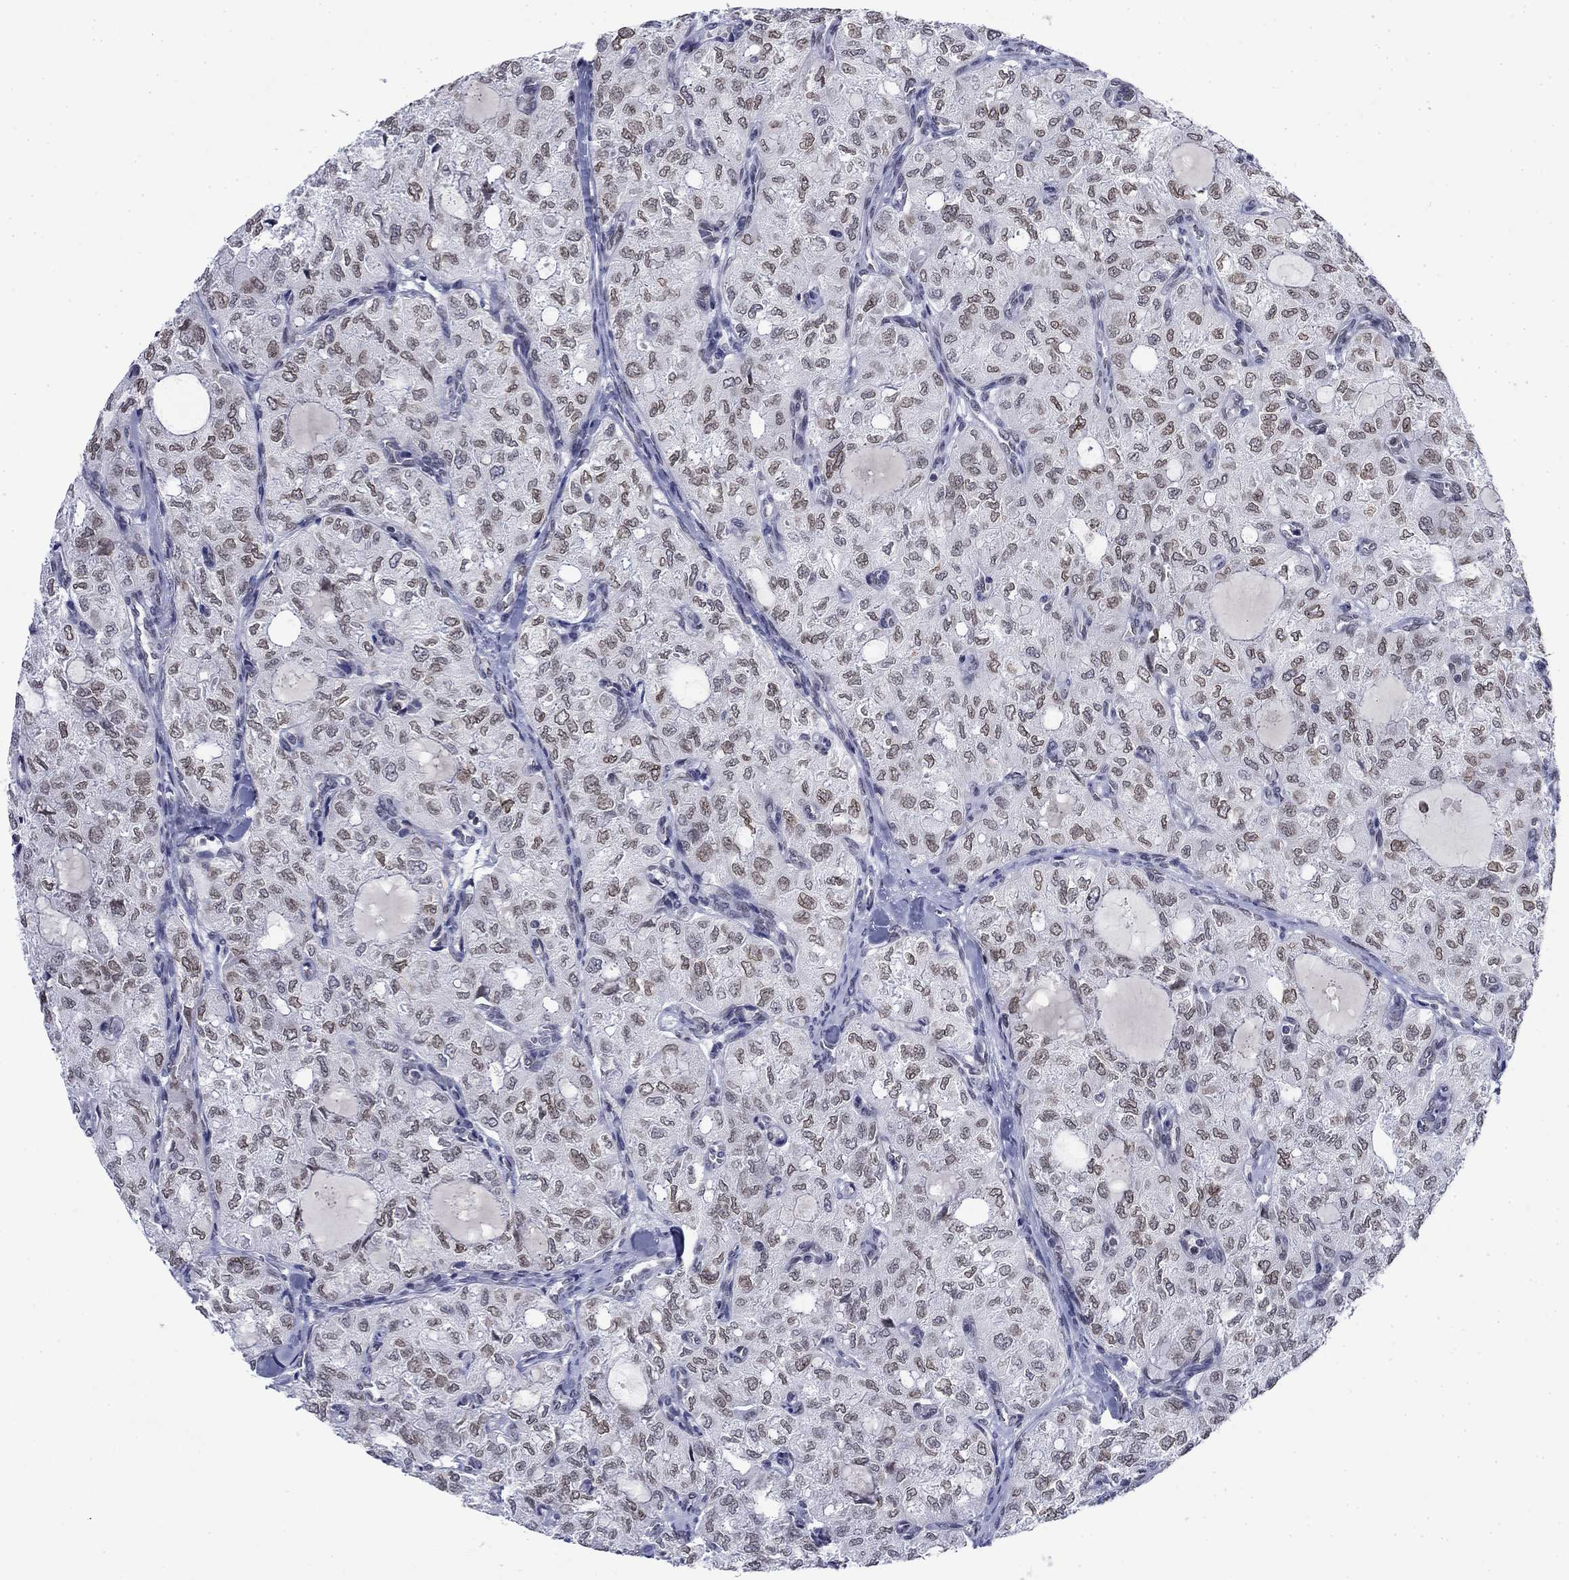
{"staining": {"intensity": "moderate", "quantity": "25%-75%", "location": "cytoplasmic/membranous,nuclear"}, "tissue": "thyroid cancer", "cell_type": "Tumor cells", "image_type": "cancer", "snomed": [{"axis": "morphology", "description": "Follicular adenoma carcinoma, NOS"}, {"axis": "topography", "description": "Thyroid gland"}], "caption": "A photomicrograph of thyroid follicular adenoma carcinoma stained for a protein shows moderate cytoplasmic/membranous and nuclear brown staining in tumor cells.", "gene": "TOR1AIP1", "patient": {"sex": "male", "age": 75}}